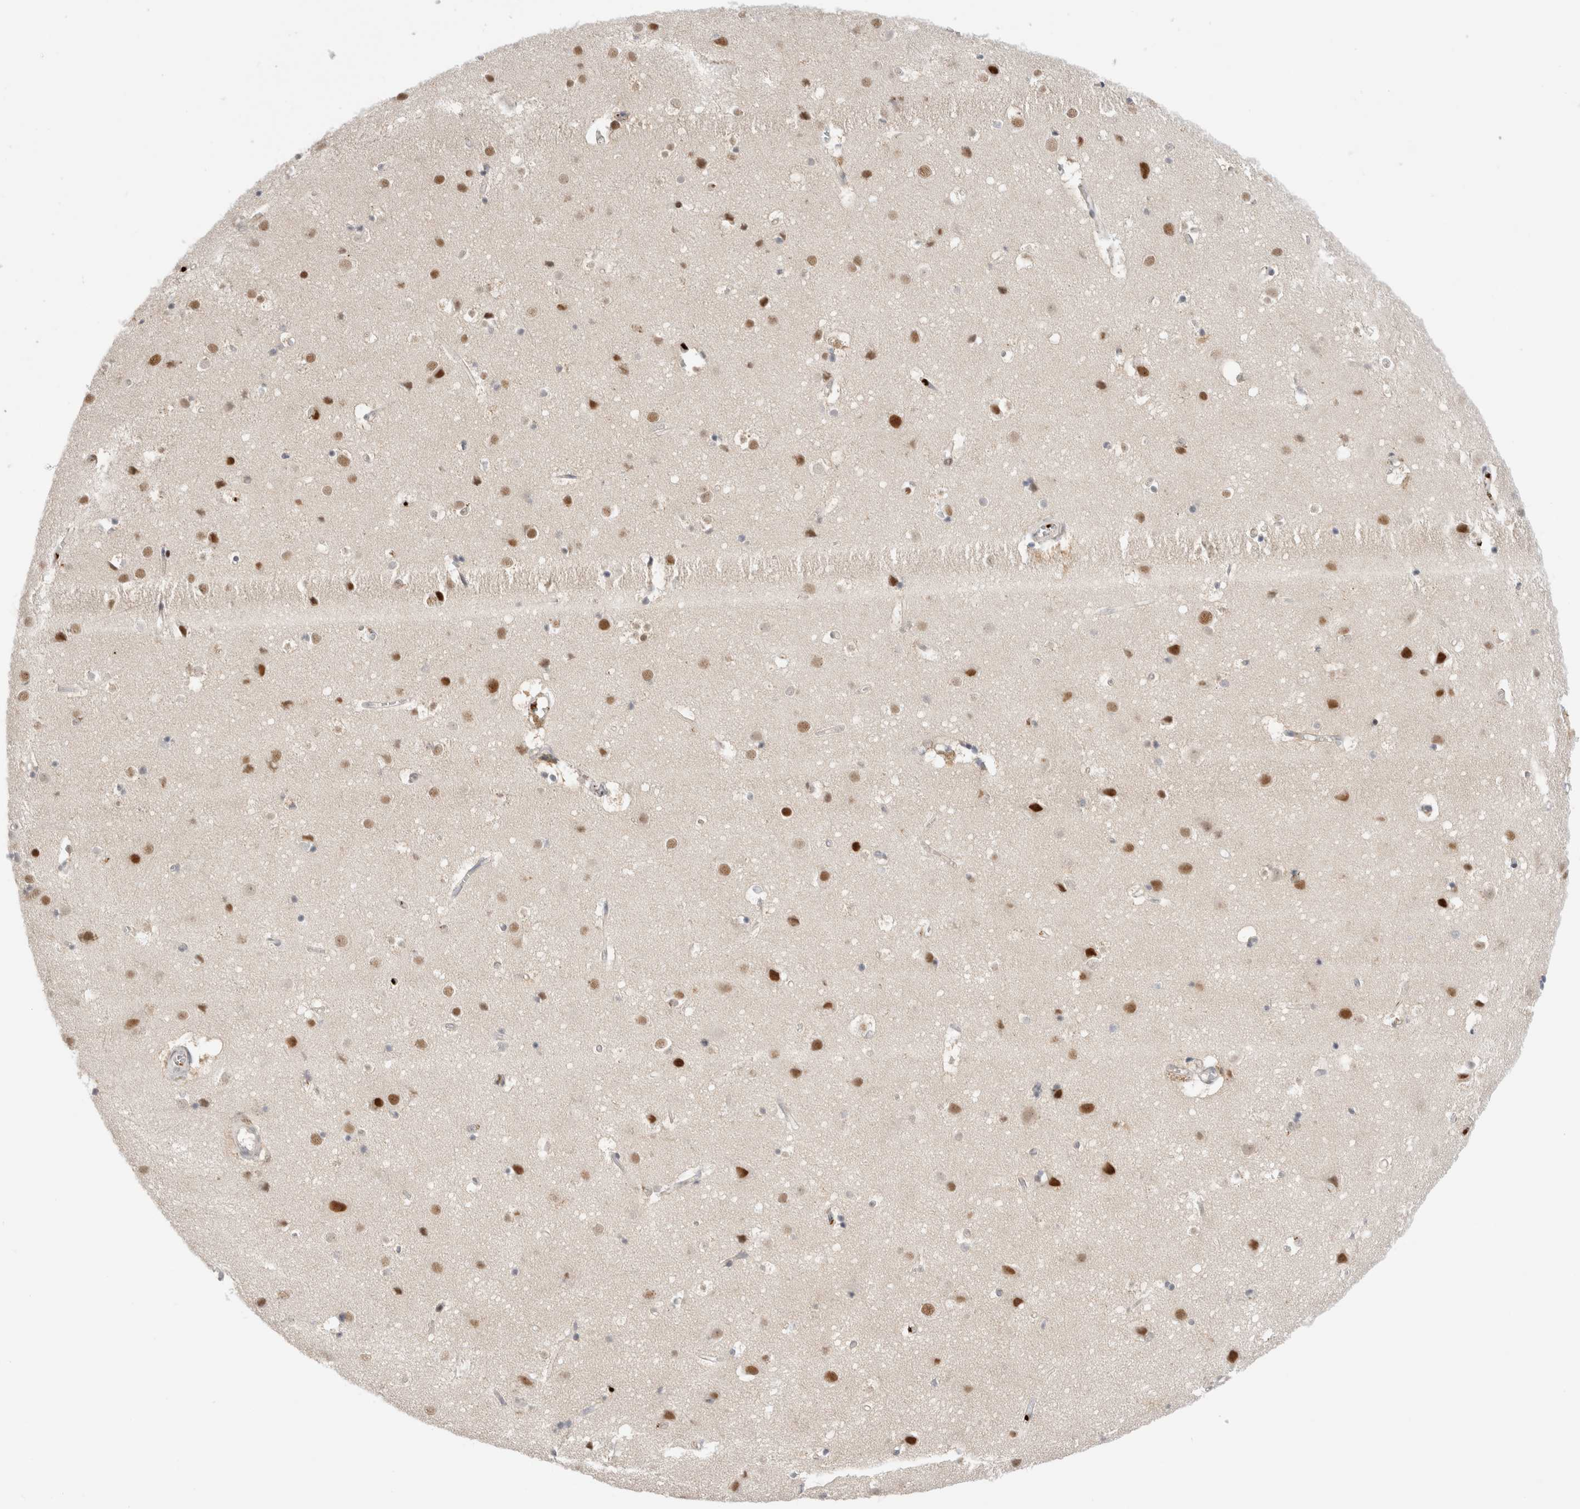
{"staining": {"intensity": "weak", "quantity": ">75%", "location": "cytoplasmic/membranous"}, "tissue": "cerebral cortex", "cell_type": "Endothelial cells", "image_type": "normal", "snomed": [{"axis": "morphology", "description": "Normal tissue, NOS"}, {"axis": "topography", "description": "Cerebral cortex"}], "caption": "The photomicrograph demonstrates staining of normal cerebral cortex, revealing weak cytoplasmic/membranous protein staining (brown color) within endothelial cells. Immunohistochemistry (ihc) stains the protein of interest in brown and the nuclei are stained blue.", "gene": "VPS28", "patient": {"sex": "male", "age": 54}}